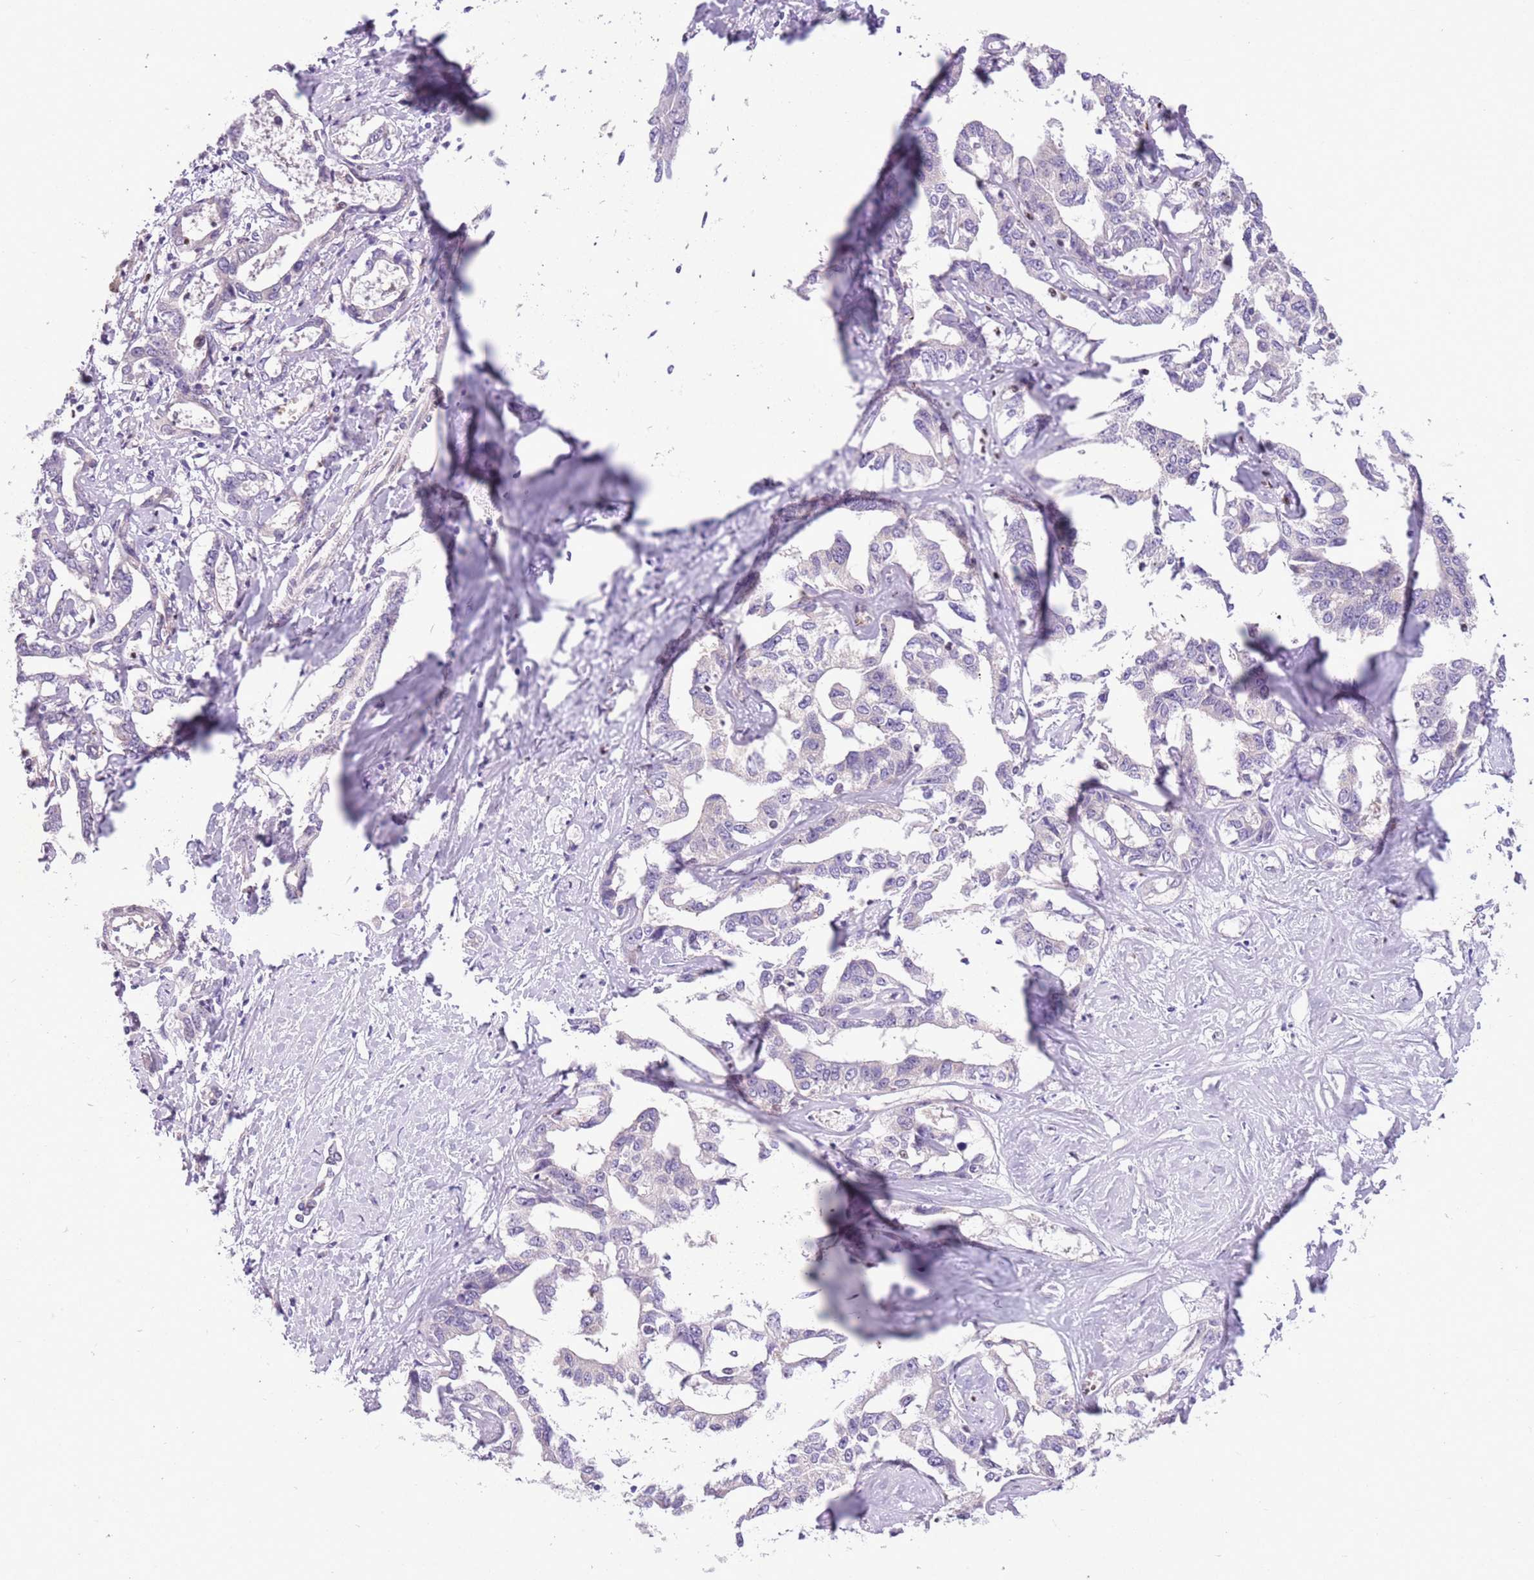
{"staining": {"intensity": "negative", "quantity": "none", "location": "none"}, "tissue": "liver cancer", "cell_type": "Tumor cells", "image_type": "cancer", "snomed": [{"axis": "morphology", "description": "Cholangiocarcinoma"}, {"axis": "topography", "description": "Liver"}], "caption": "Immunohistochemical staining of human liver cholangiocarcinoma reveals no significant expression in tumor cells.", "gene": "ADCY7", "patient": {"sex": "male", "age": 59}}